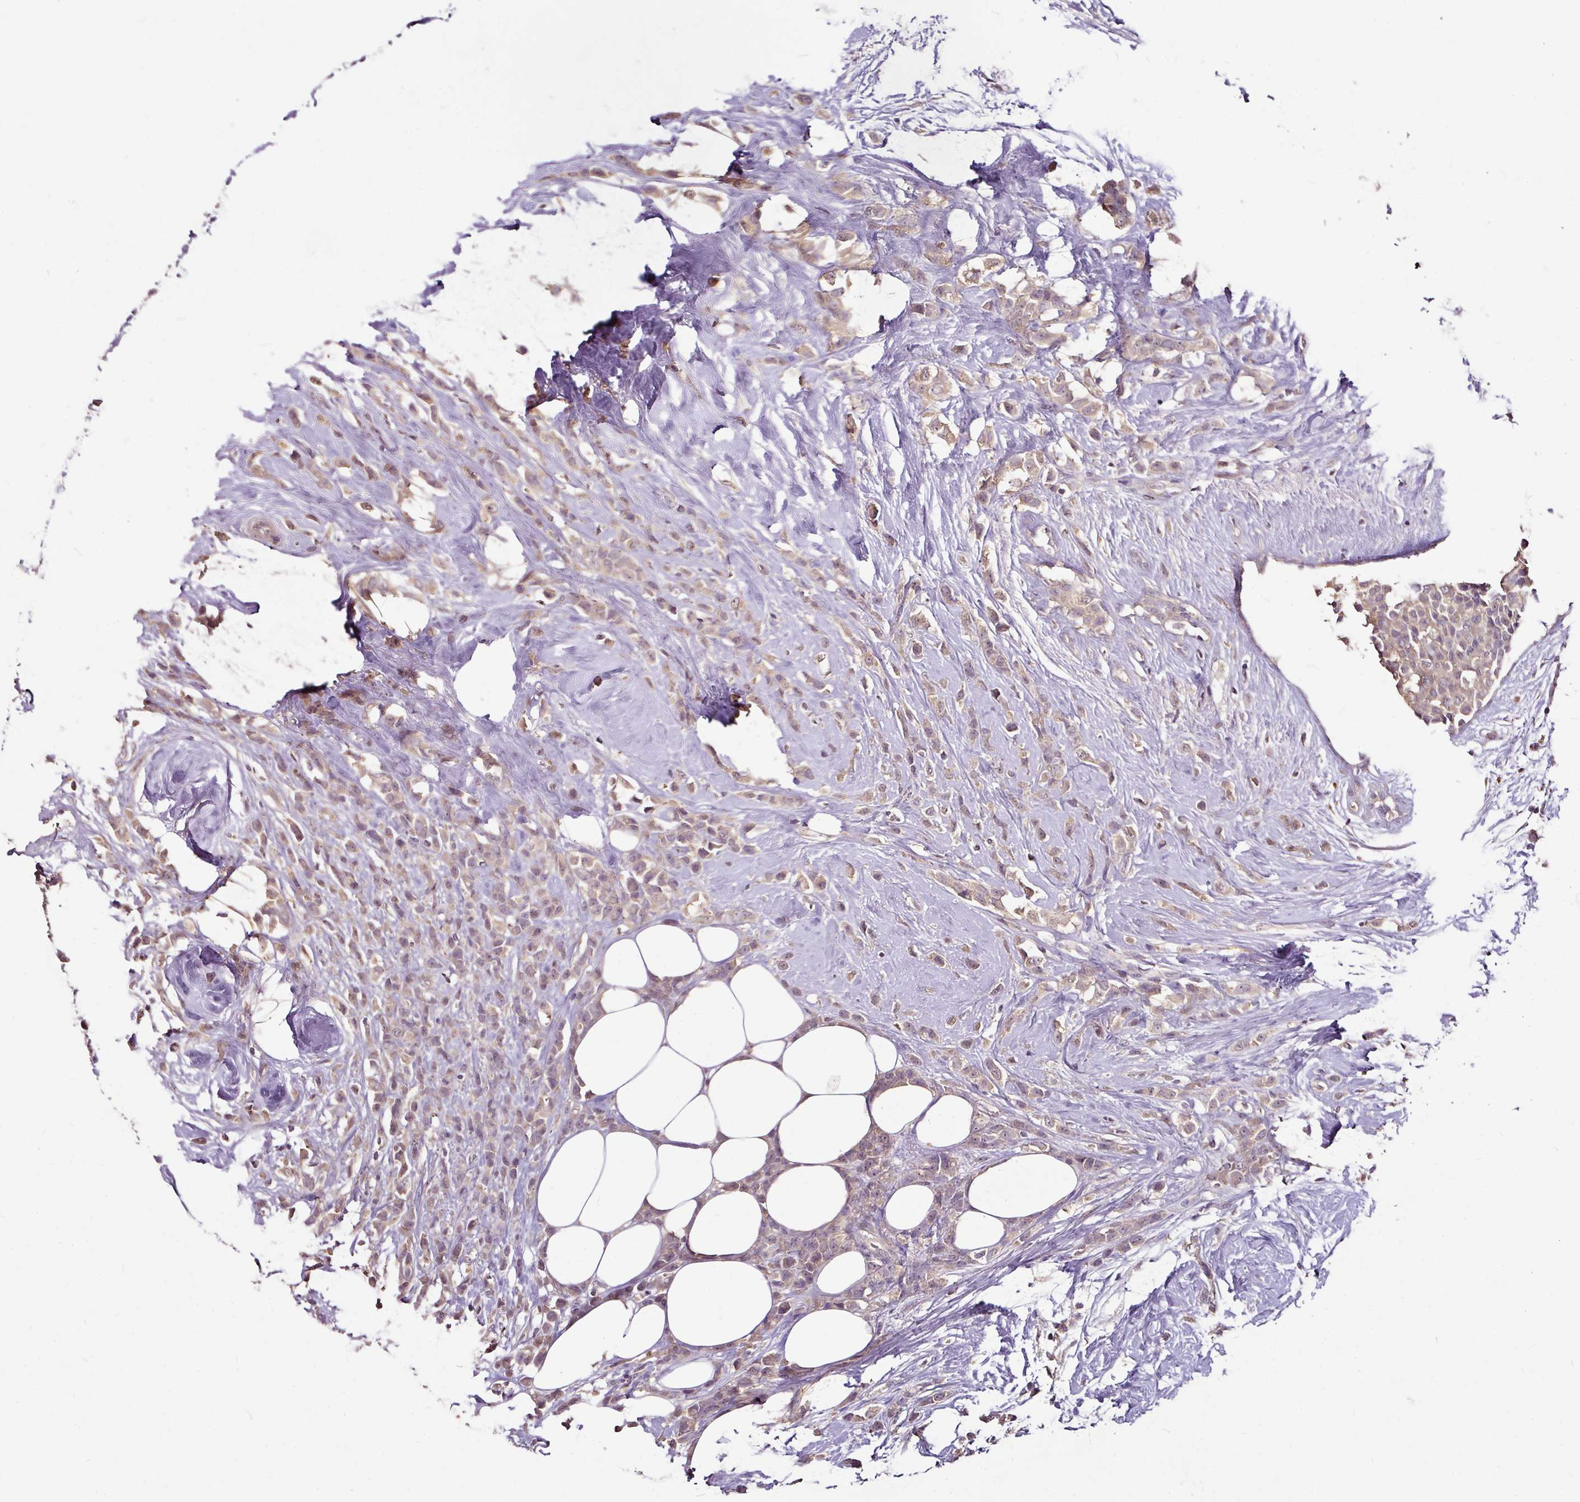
{"staining": {"intensity": "weak", "quantity": ">75%", "location": "cytoplasmic/membranous"}, "tissue": "breast cancer", "cell_type": "Tumor cells", "image_type": "cancer", "snomed": [{"axis": "morphology", "description": "Duct carcinoma"}, {"axis": "topography", "description": "Breast"}], "caption": "About >75% of tumor cells in human infiltrating ductal carcinoma (breast) display weak cytoplasmic/membranous protein expression as visualized by brown immunohistochemical staining.", "gene": "RPL38", "patient": {"sex": "female", "age": 80}}